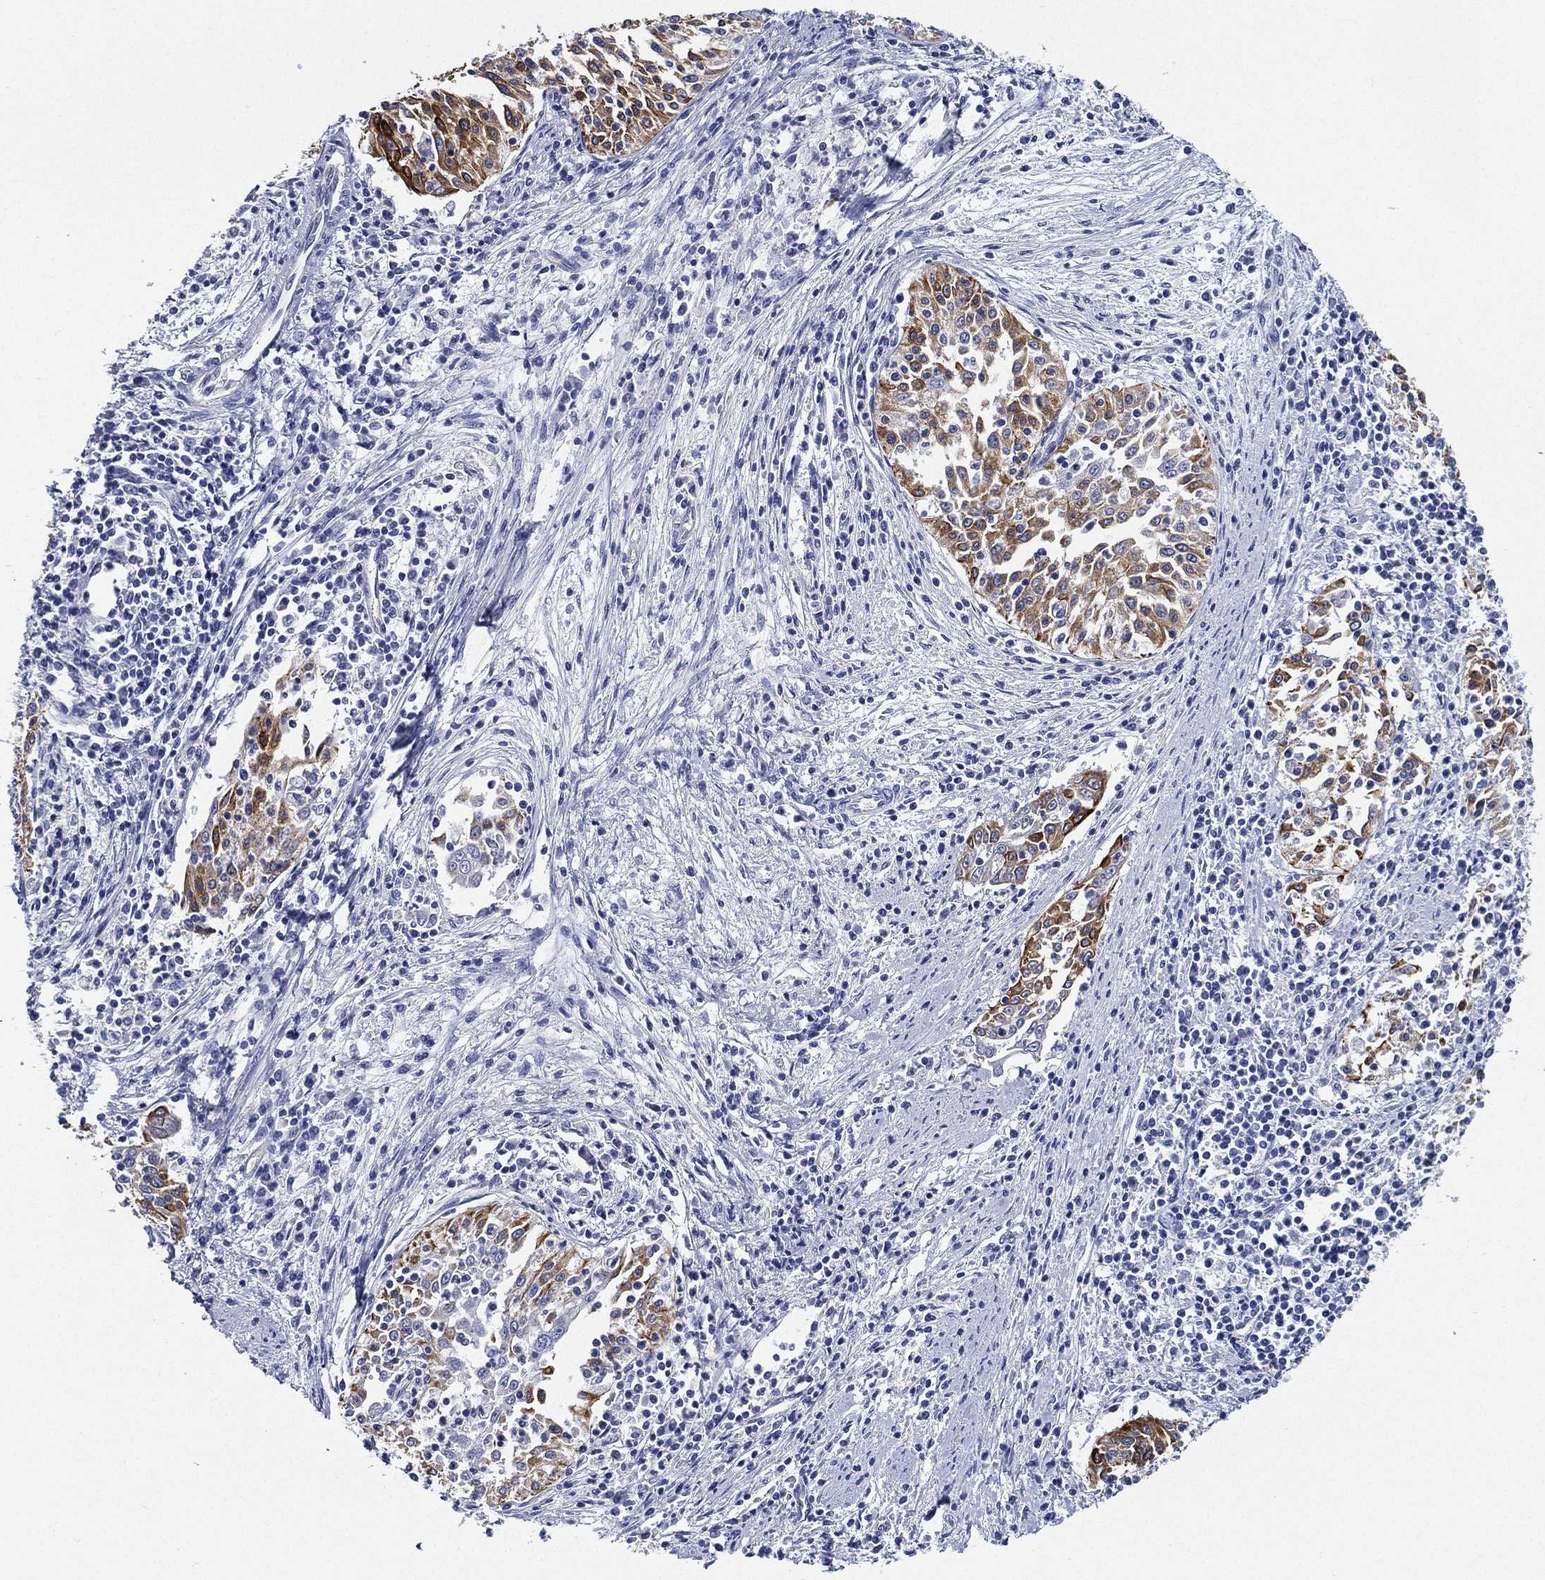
{"staining": {"intensity": "moderate", "quantity": "25%-75%", "location": "cytoplasmic/membranous"}, "tissue": "cervical cancer", "cell_type": "Tumor cells", "image_type": "cancer", "snomed": [{"axis": "morphology", "description": "Squamous cell carcinoma, NOS"}, {"axis": "topography", "description": "Cervix"}], "caption": "DAB (3,3'-diaminobenzidine) immunohistochemical staining of cervical cancer reveals moderate cytoplasmic/membranous protein positivity in about 25%-75% of tumor cells.", "gene": "NEDD9", "patient": {"sex": "female", "age": 41}}